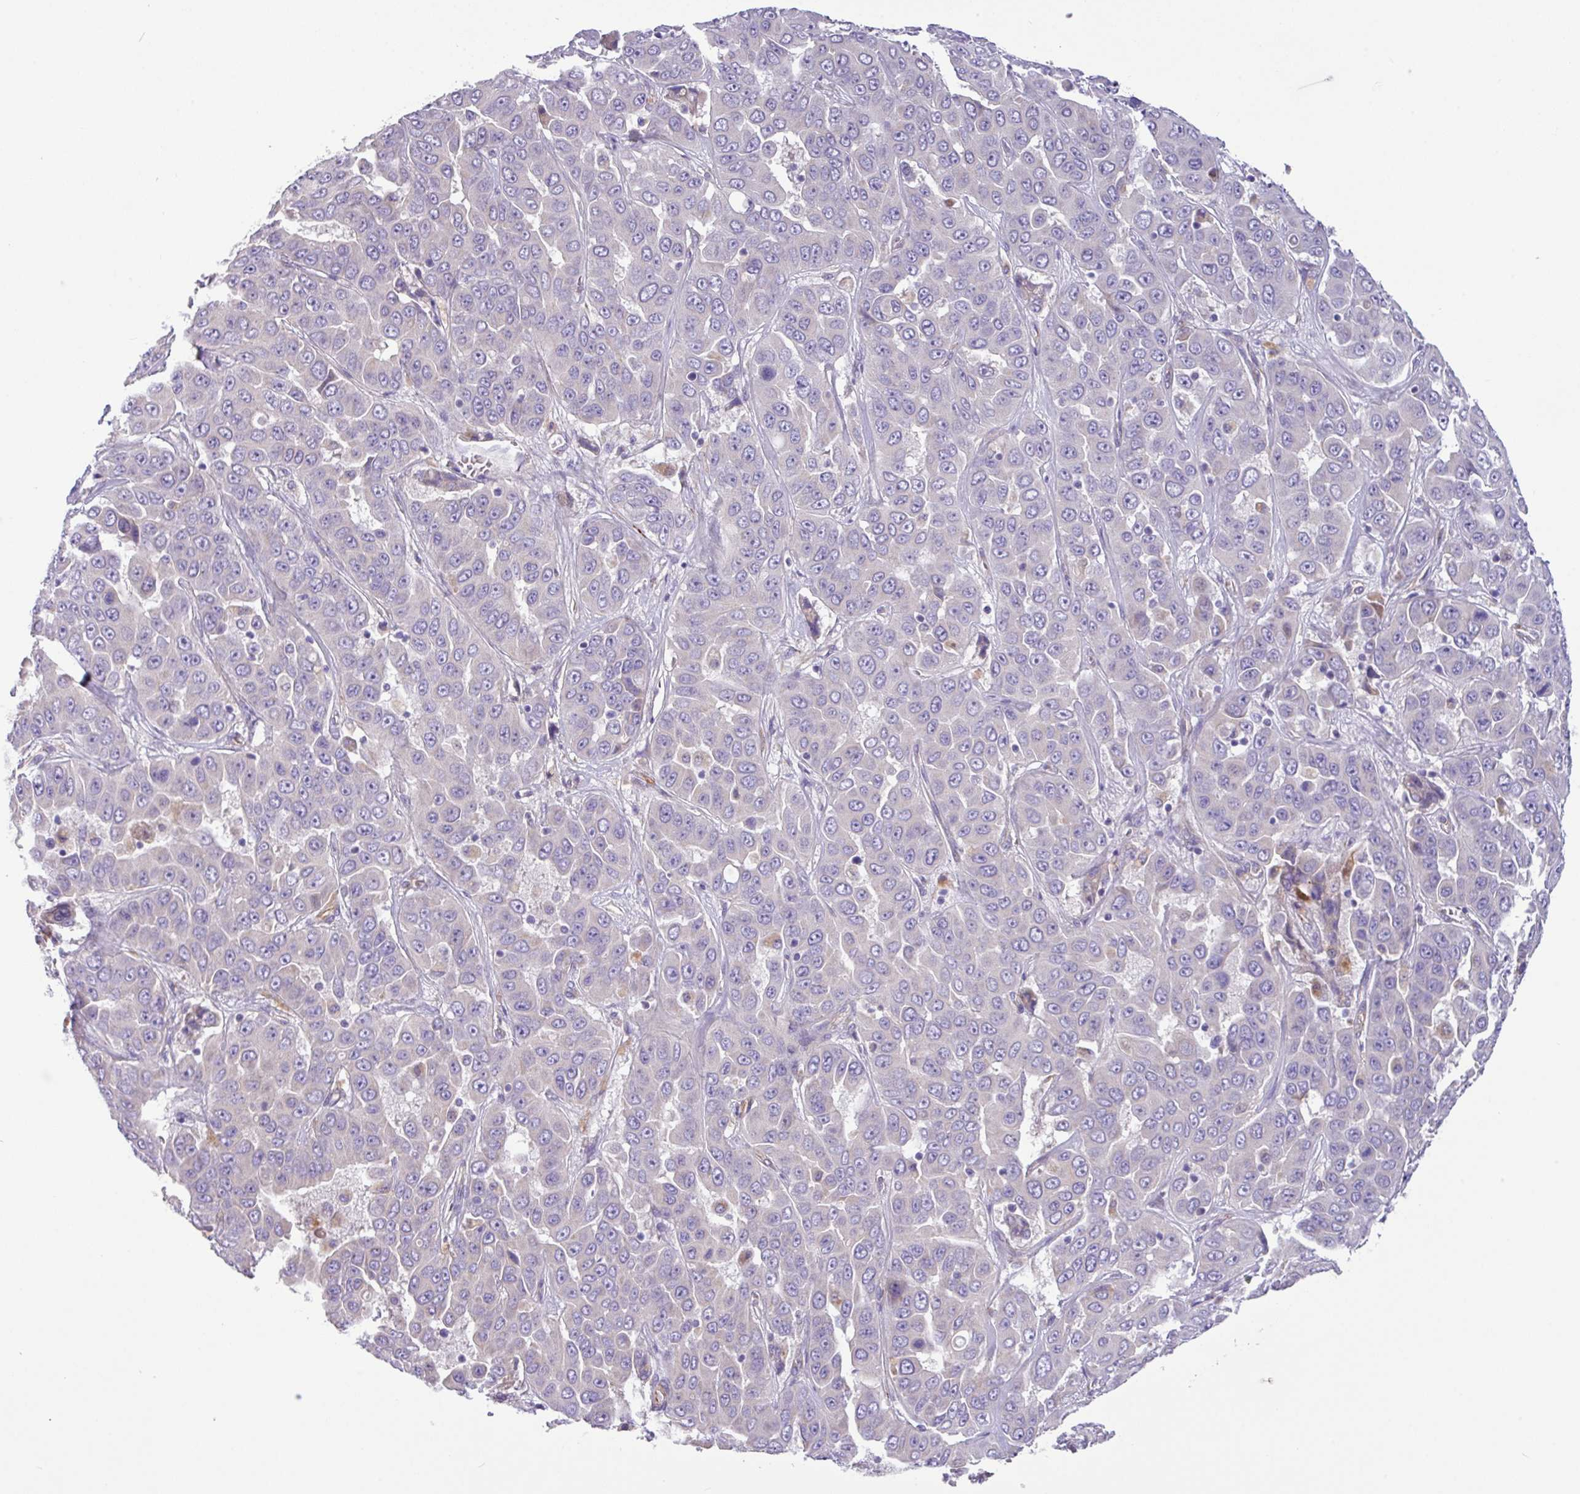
{"staining": {"intensity": "negative", "quantity": "none", "location": "none"}, "tissue": "liver cancer", "cell_type": "Tumor cells", "image_type": "cancer", "snomed": [{"axis": "morphology", "description": "Cholangiocarcinoma"}, {"axis": "topography", "description": "Liver"}], "caption": "This histopathology image is of liver cholangiocarcinoma stained with IHC to label a protein in brown with the nuclei are counter-stained blue. There is no positivity in tumor cells. (Stains: DAB immunohistochemistry (IHC) with hematoxylin counter stain, Microscopy: brightfield microscopy at high magnification).", "gene": "MRM2", "patient": {"sex": "female", "age": 52}}